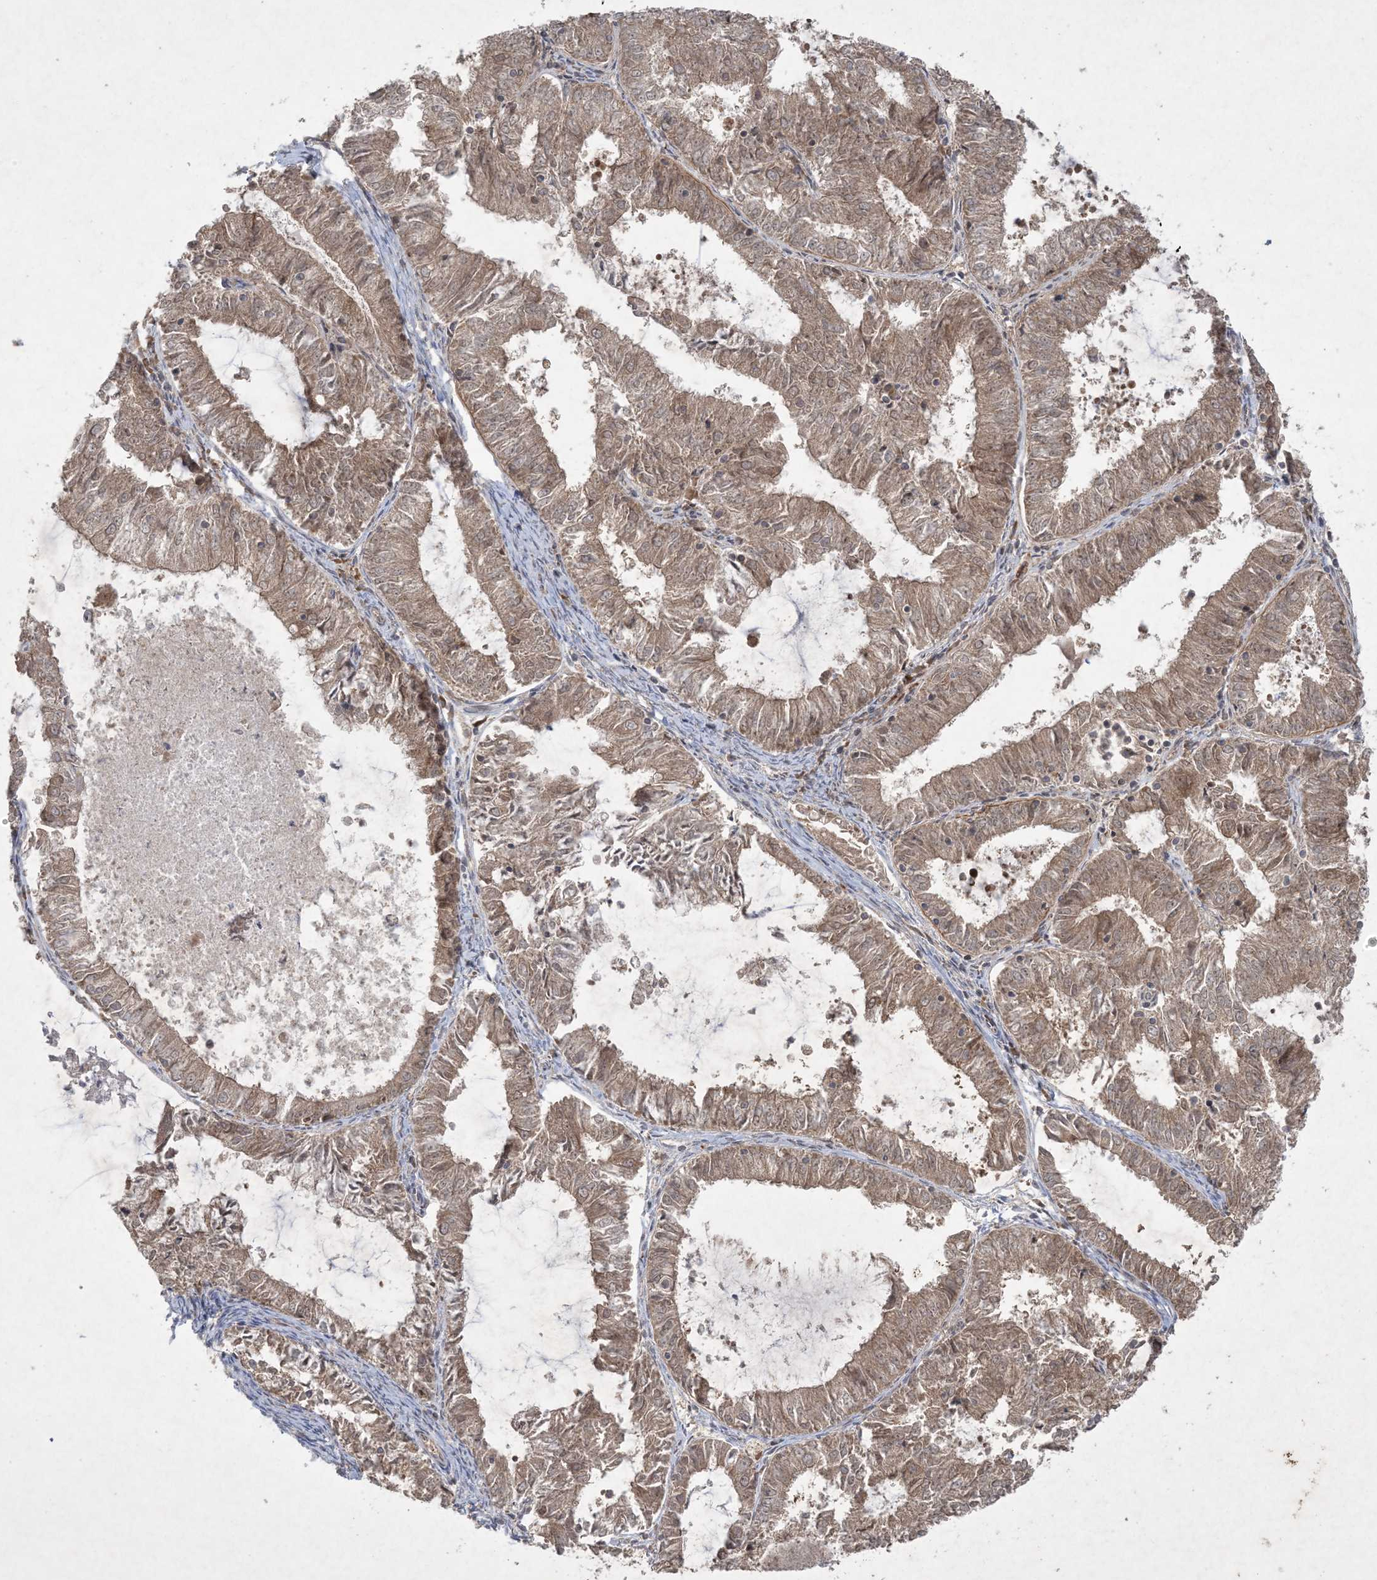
{"staining": {"intensity": "moderate", "quantity": ">75%", "location": "cytoplasmic/membranous,nuclear"}, "tissue": "endometrial cancer", "cell_type": "Tumor cells", "image_type": "cancer", "snomed": [{"axis": "morphology", "description": "Adenocarcinoma, NOS"}, {"axis": "topography", "description": "Endometrium"}], "caption": "A brown stain shows moderate cytoplasmic/membranous and nuclear staining of a protein in endometrial cancer (adenocarcinoma) tumor cells. The staining was performed using DAB (3,3'-diaminobenzidine), with brown indicating positive protein expression. Nuclei are stained blue with hematoxylin.", "gene": "NRBP2", "patient": {"sex": "female", "age": 57}}